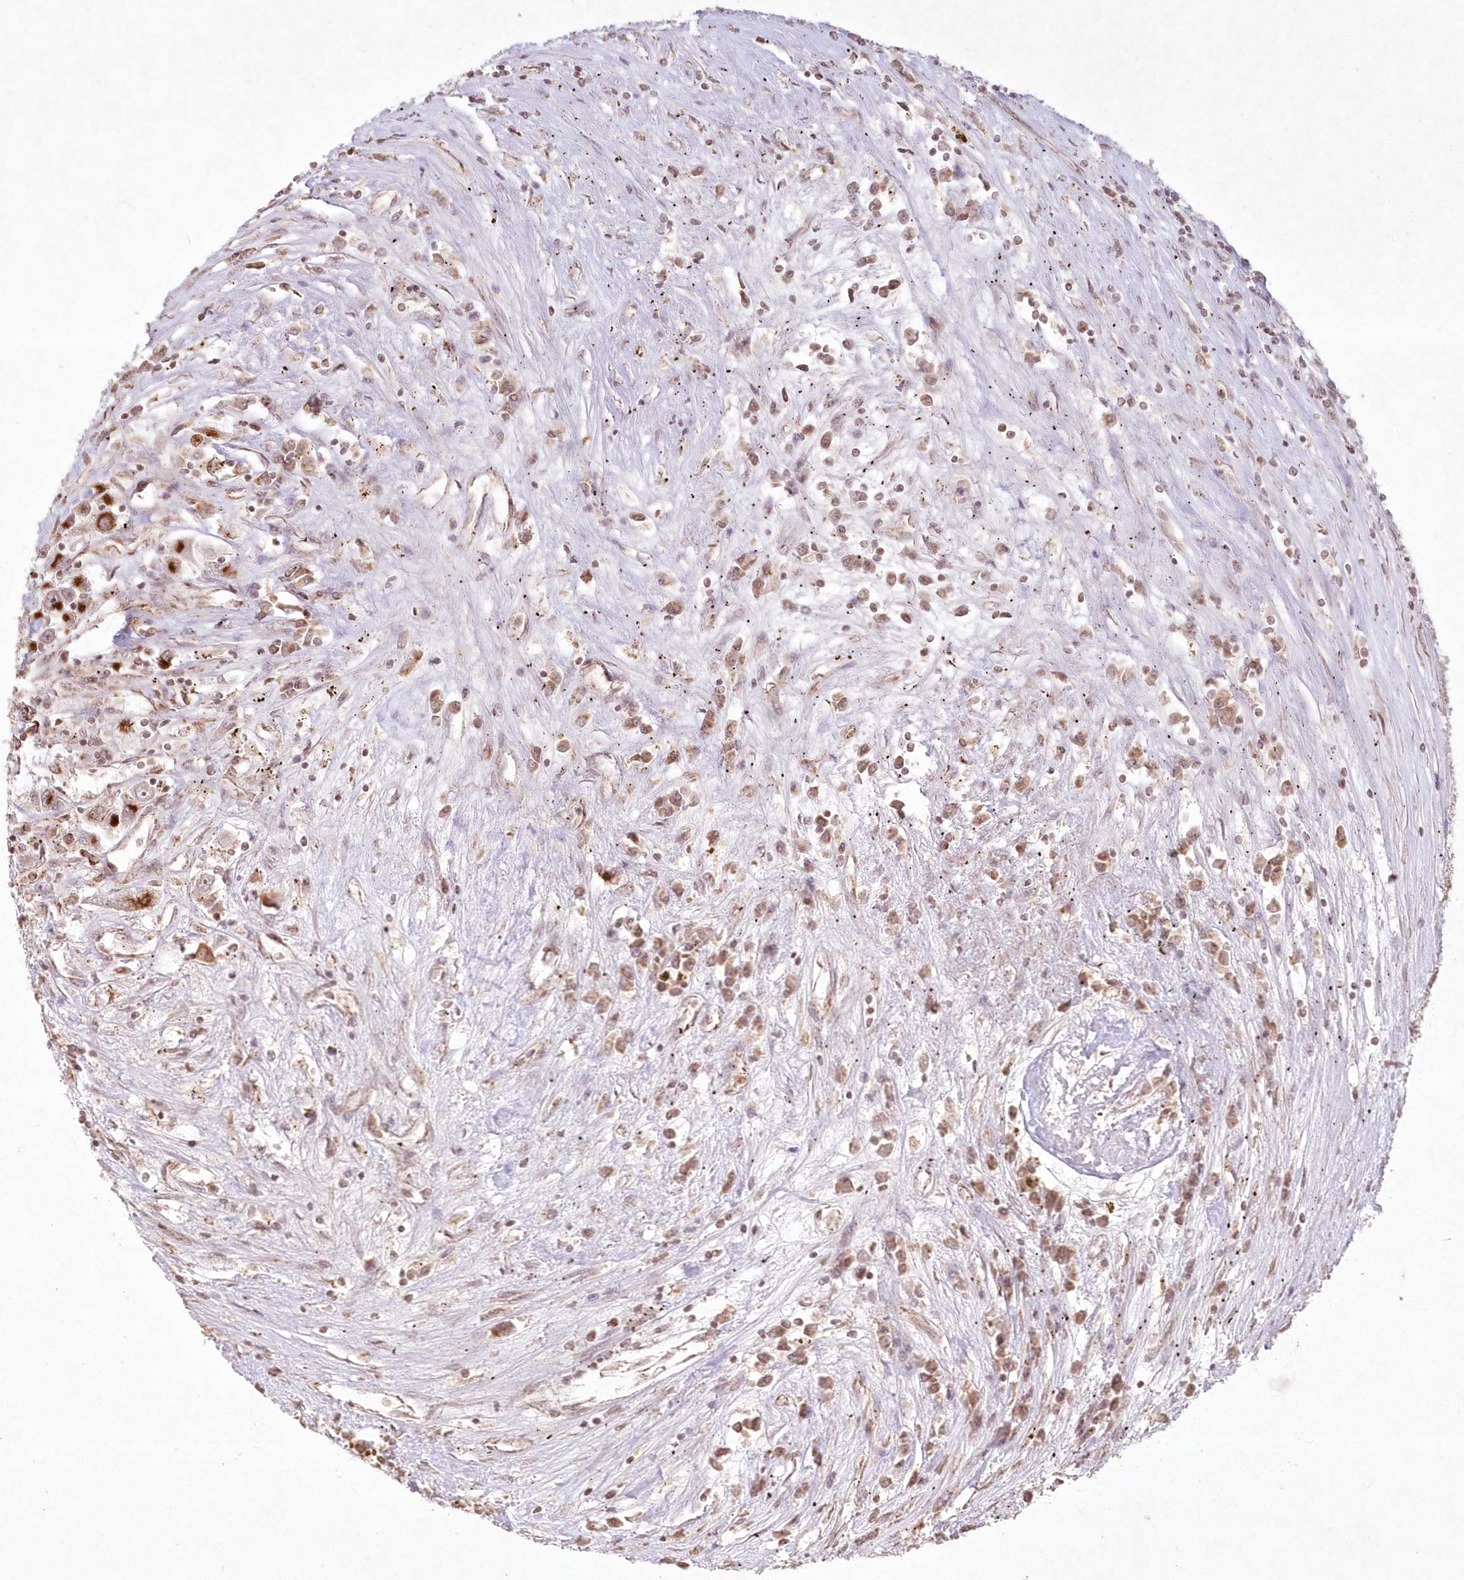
{"staining": {"intensity": "weak", "quantity": ">75%", "location": "cytoplasmic/membranous"}, "tissue": "renal cancer", "cell_type": "Tumor cells", "image_type": "cancer", "snomed": [{"axis": "morphology", "description": "Adenocarcinoma, NOS"}, {"axis": "topography", "description": "Kidney"}], "caption": "Renal cancer tissue demonstrates weak cytoplasmic/membranous expression in approximately >75% of tumor cells (brown staining indicates protein expression, while blue staining denotes nuclei).", "gene": "LRPPRC", "patient": {"sex": "female", "age": 52}}